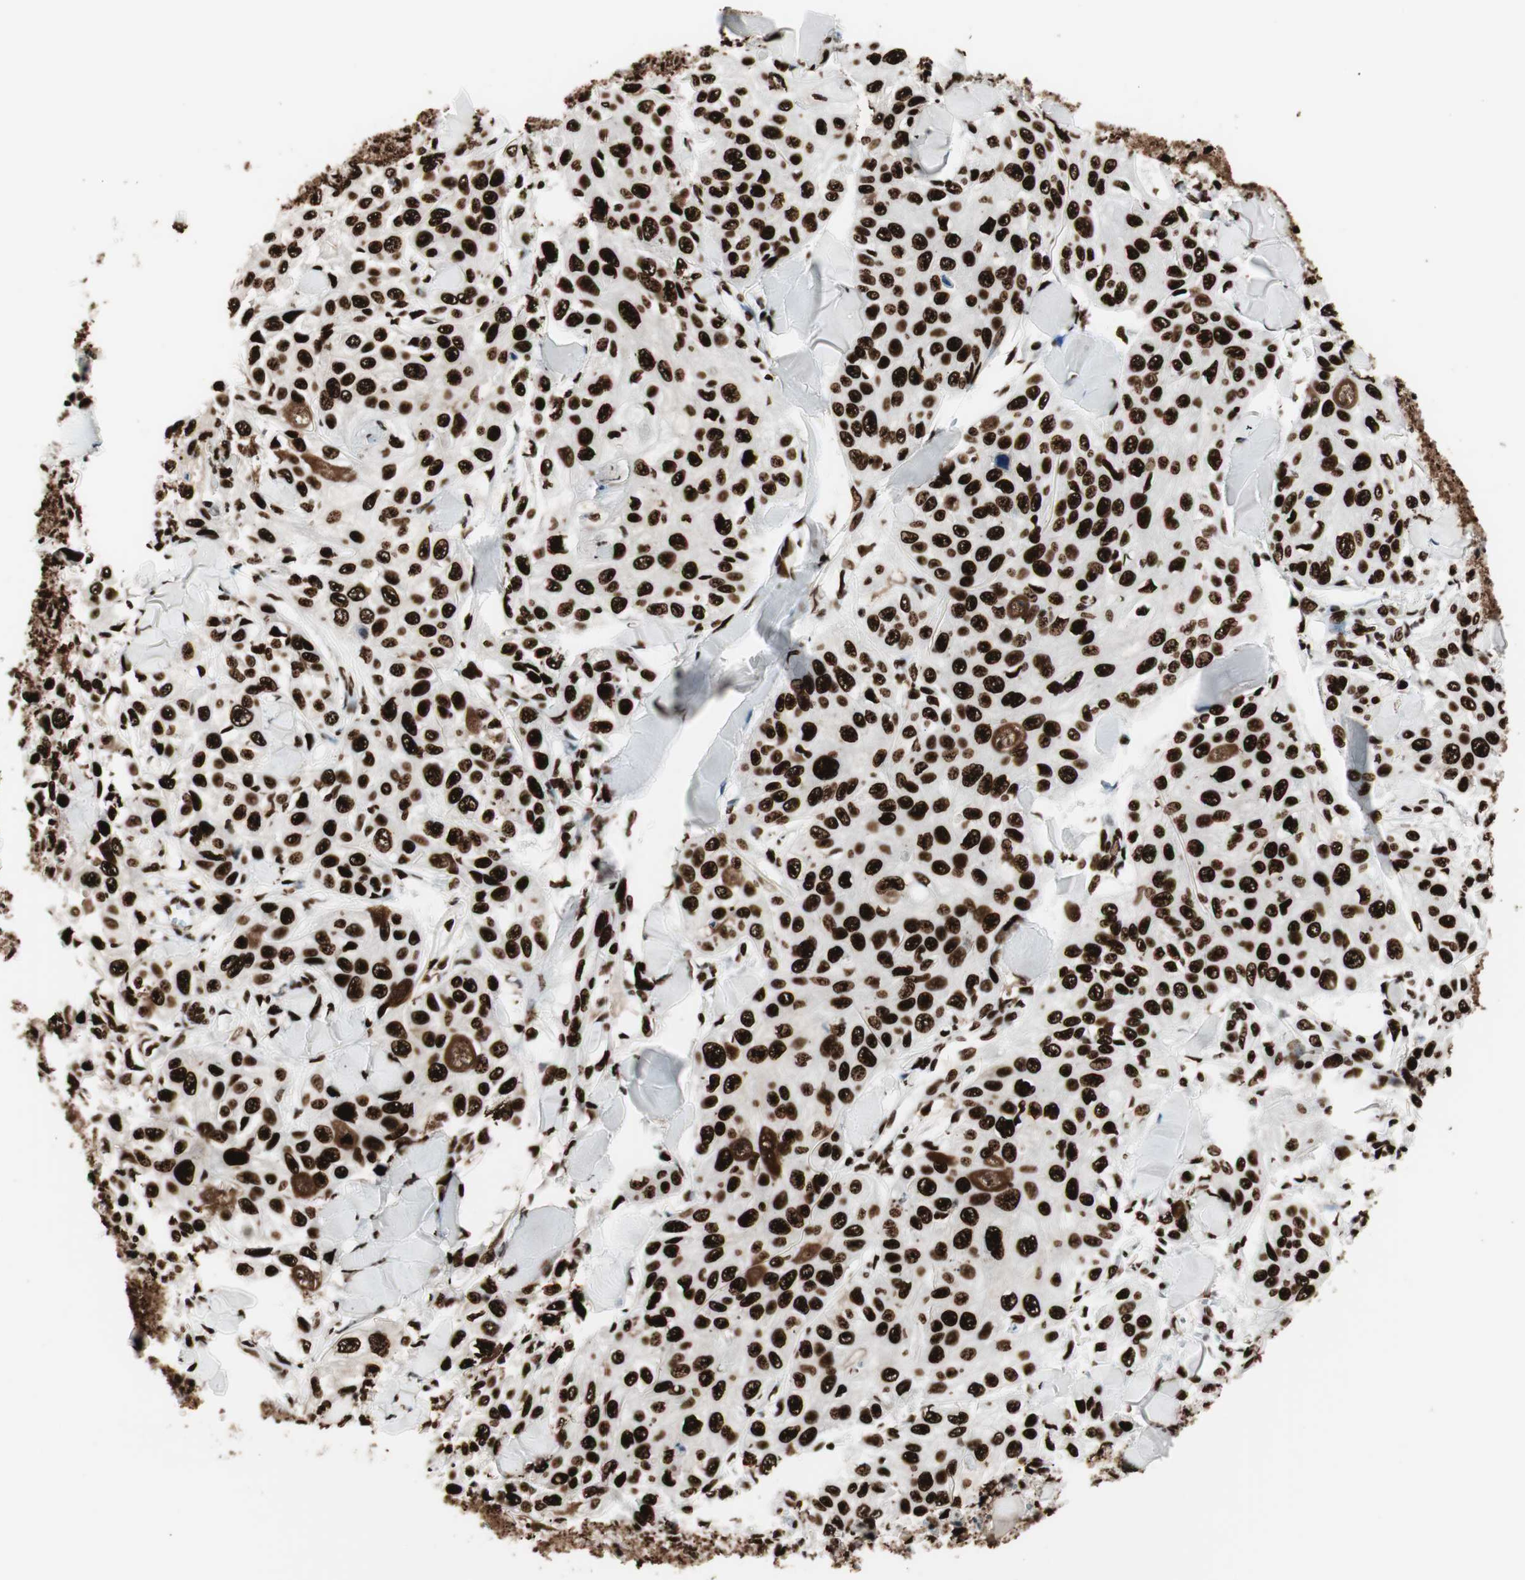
{"staining": {"intensity": "strong", "quantity": ">75%", "location": "nuclear"}, "tissue": "skin cancer", "cell_type": "Tumor cells", "image_type": "cancer", "snomed": [{"axis": "morphology", "description": "Squamous cell carcinoma, NOS"}, {"axis": "topography", "description": "Skin"}], "caption": "Strong nuclear positivity for a protein is identified in about >75% of tumor cells of squamous cell carcinoma (skin) using immunohistochemistry.", "gene": "PSME3", "patient": {"sex": "male", "age": 86}}